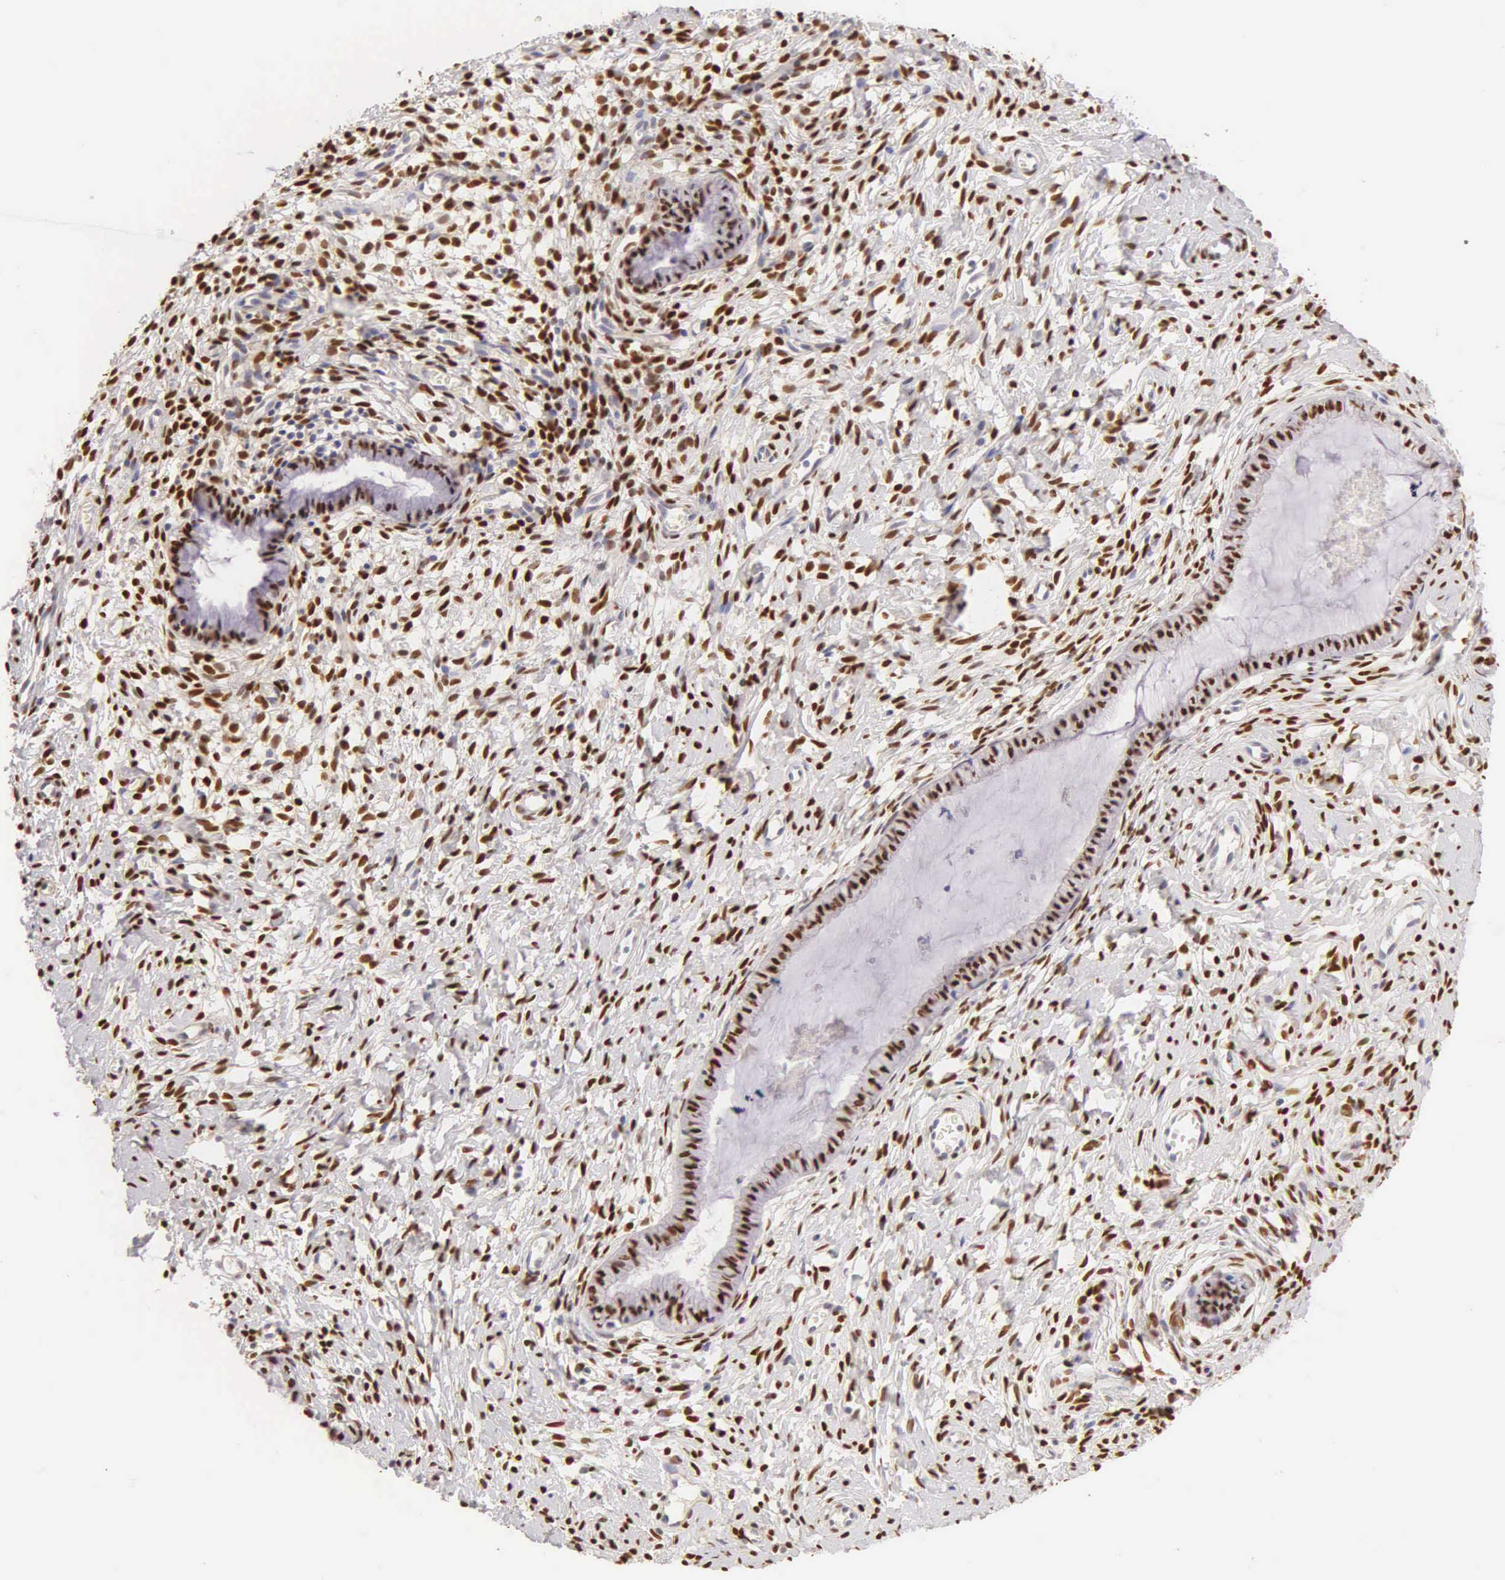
{"staining": {"intensity": "strong", "quantity": ">75%", "location": "nuclear"}, "tissue": "cervix", "cell_type": "Glandular cells", "image_type": "normal", "snomed": [{"axis": "morphology", "description": "Normal tissue, NOS"}, {"axis": "topography", "description": "Cervix"}], "caption": "This histopathology image shows immunohistochemistry staining of normal cervix, with high strong nuclear staining in about >75% of glandular cells.", "gene": "ESR1", "patient": {"sex": "female", "age": 70}}